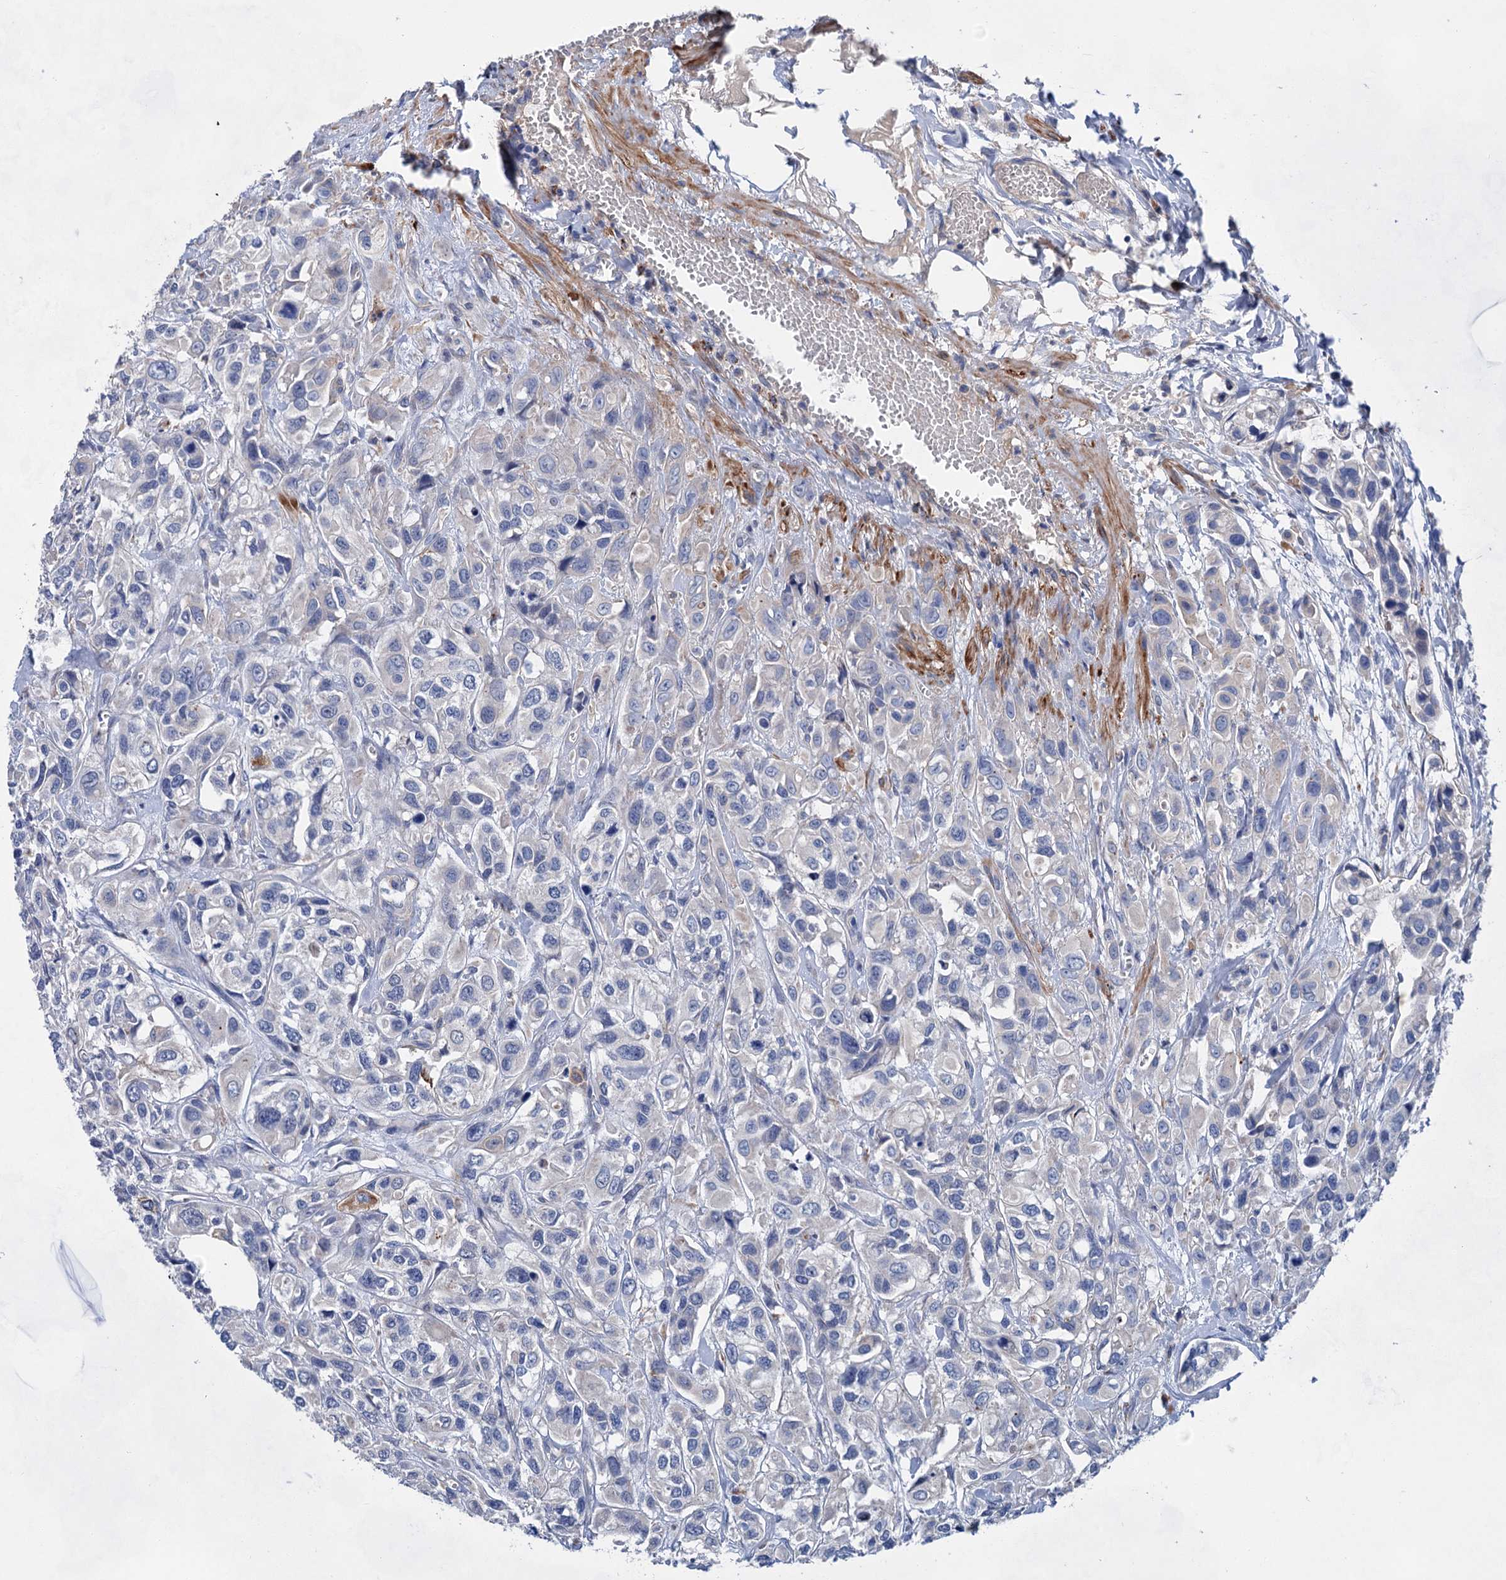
{"staining": {"intensity": "negative", "quantity": "none", "location": "none"}, "tissue": "urothelial cancer", "cell_type": "Tumor cells", "image_type": "cancer", "snomed": [{"axis": "morphology", "description": "Urothelial carcinoma, High grade"}, {"axis": "topography", "description": "Urinary bladder"}], "caption": "Immunohistochemical staining of urothelial cancer displays no significant positivity in tumor cells.", "gene": "GPR155", "patient": {"sex": "male", "age": 67}}